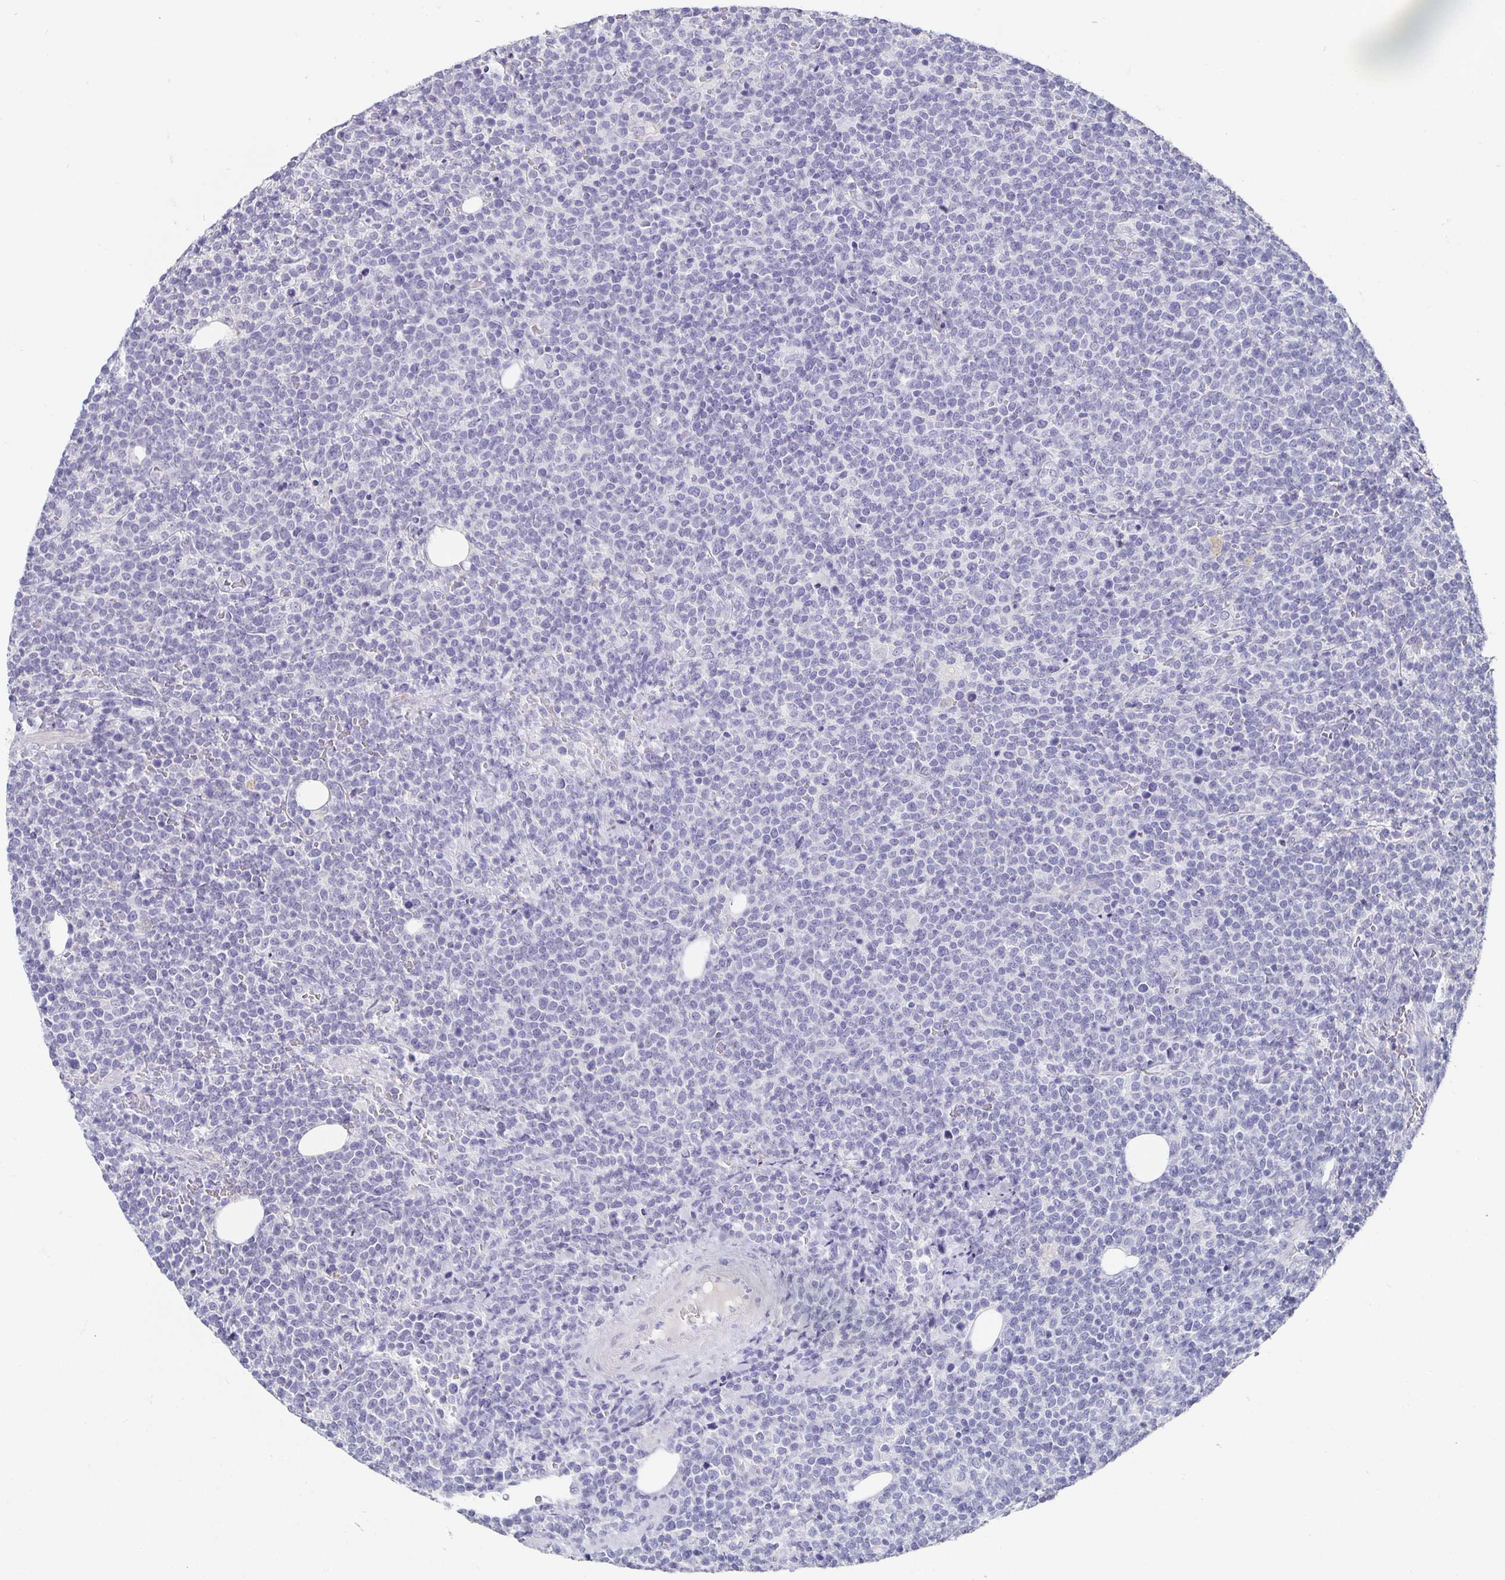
{"staining": {"intensity": "negative", "quantity": "none", "location": "none"}, "tissue": "lymphoma", "cell_type": "Tumor cells", "image_type": "cancer", "snomed": [{"axis": "morphology", "description": "Malignant lymphoma, non-Hodgkin's type, High grade"}, {"axis": "topography", "description": "Lymph node"}], "caption": "Immunohistochemistry (IHC) histopathology image of neoplastic tissue: malignant lymphoma, non-Hodgkin's type (high-grade) stained with DAB demonstrates no significant protein positivity in tumor cells.", "gene": "CHGA", "patient": {"sex": "male", "age": 61}}